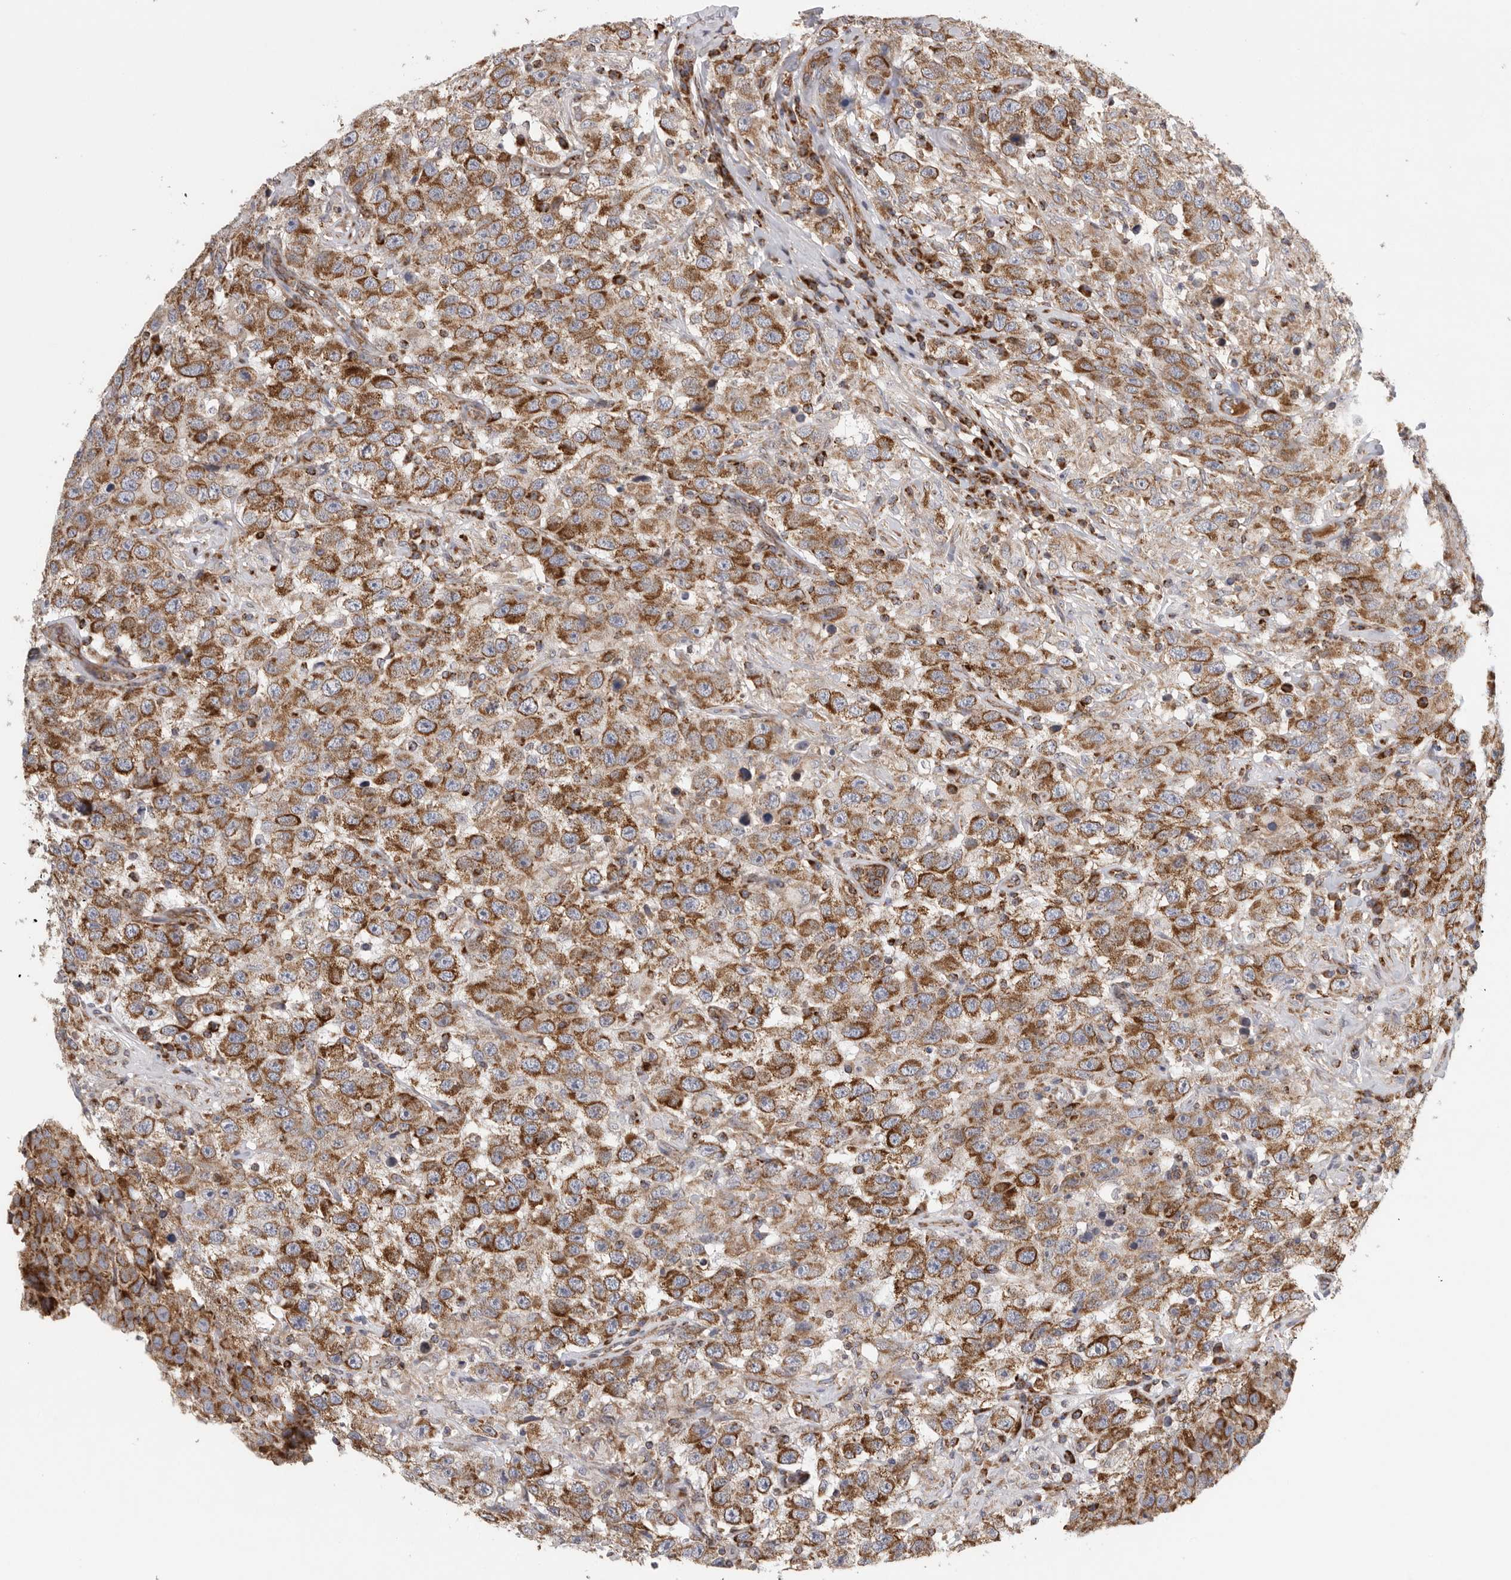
{"staining": {"intensity": "moderate", "quantity": ">75%", "location": "cytoplasmic/membranous"}, "tissue": "testis cancer", "cell_type": "Tumor cells", "image_type": "cancer", "snomed": [{"axis": "morphology", "description": "Seminoma, NOS"}, {"axis": "topography", "description": "Testis"}], "caption": "Protein staining of testis cancer tissue shows moderate cytoplasmic/membranous staining in approximately >75% of tumor cells.", "gene": "FKBP8", "patient": {"sex": "male", "age": 41}}